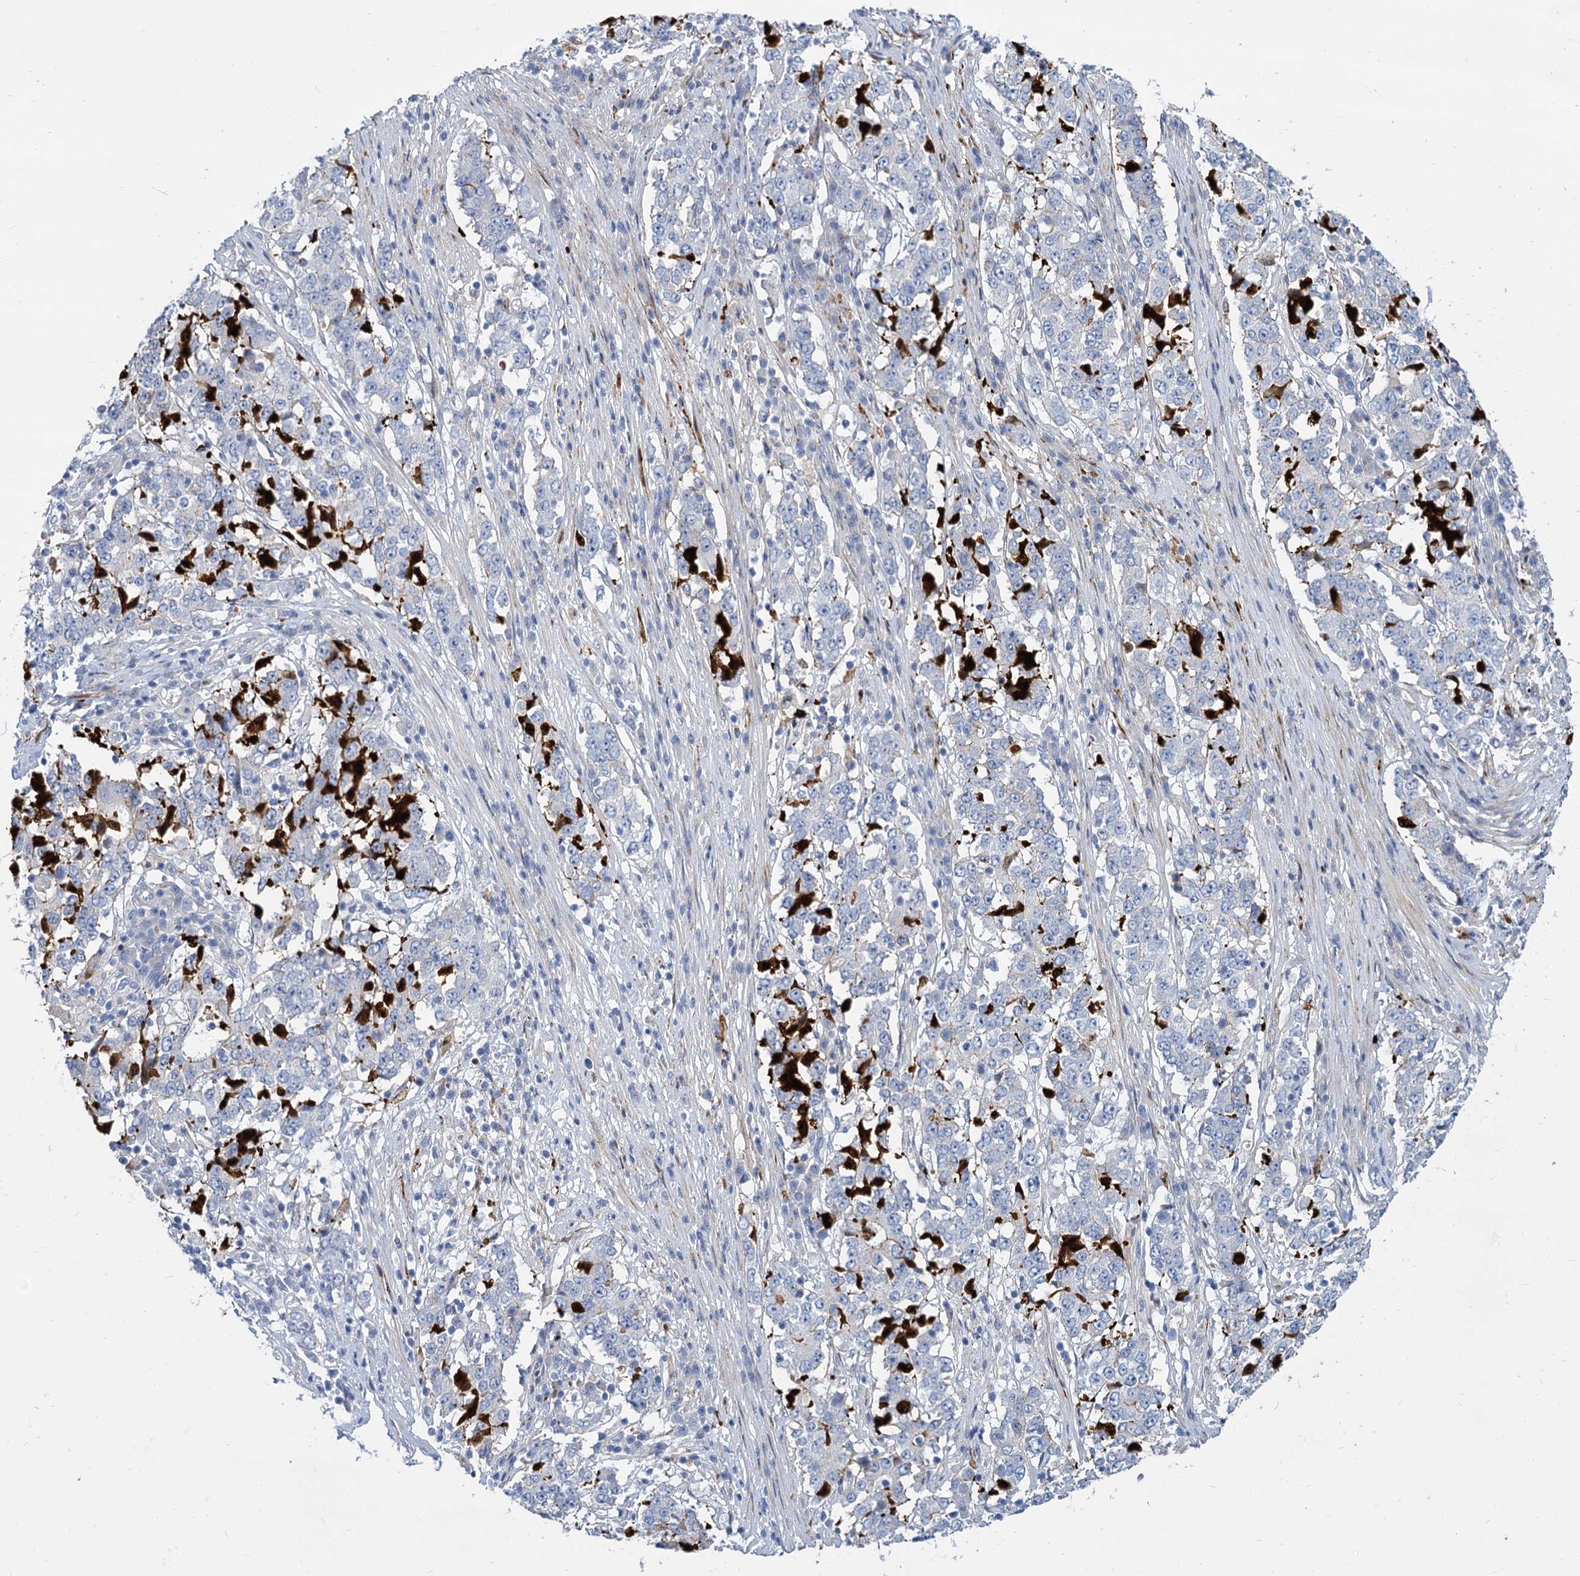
{"staining": {"intensity": "negative", "quantity": "none", "location": "none"}, "tissue": "stomach cancer", "cell_type": "Tumor cells", "image_type": "cancer", "snomed": [{"axis": "morphology", "description": "Adenocarcinoma, NOS"}, {"axis": "topography", "description": "Stomach"}], "caption": "There is no significant staining in tumor cells of adenocarcinoma (stomach).", "gene": "TRIM77", "patient": {"sex": "male", "age": 59}}